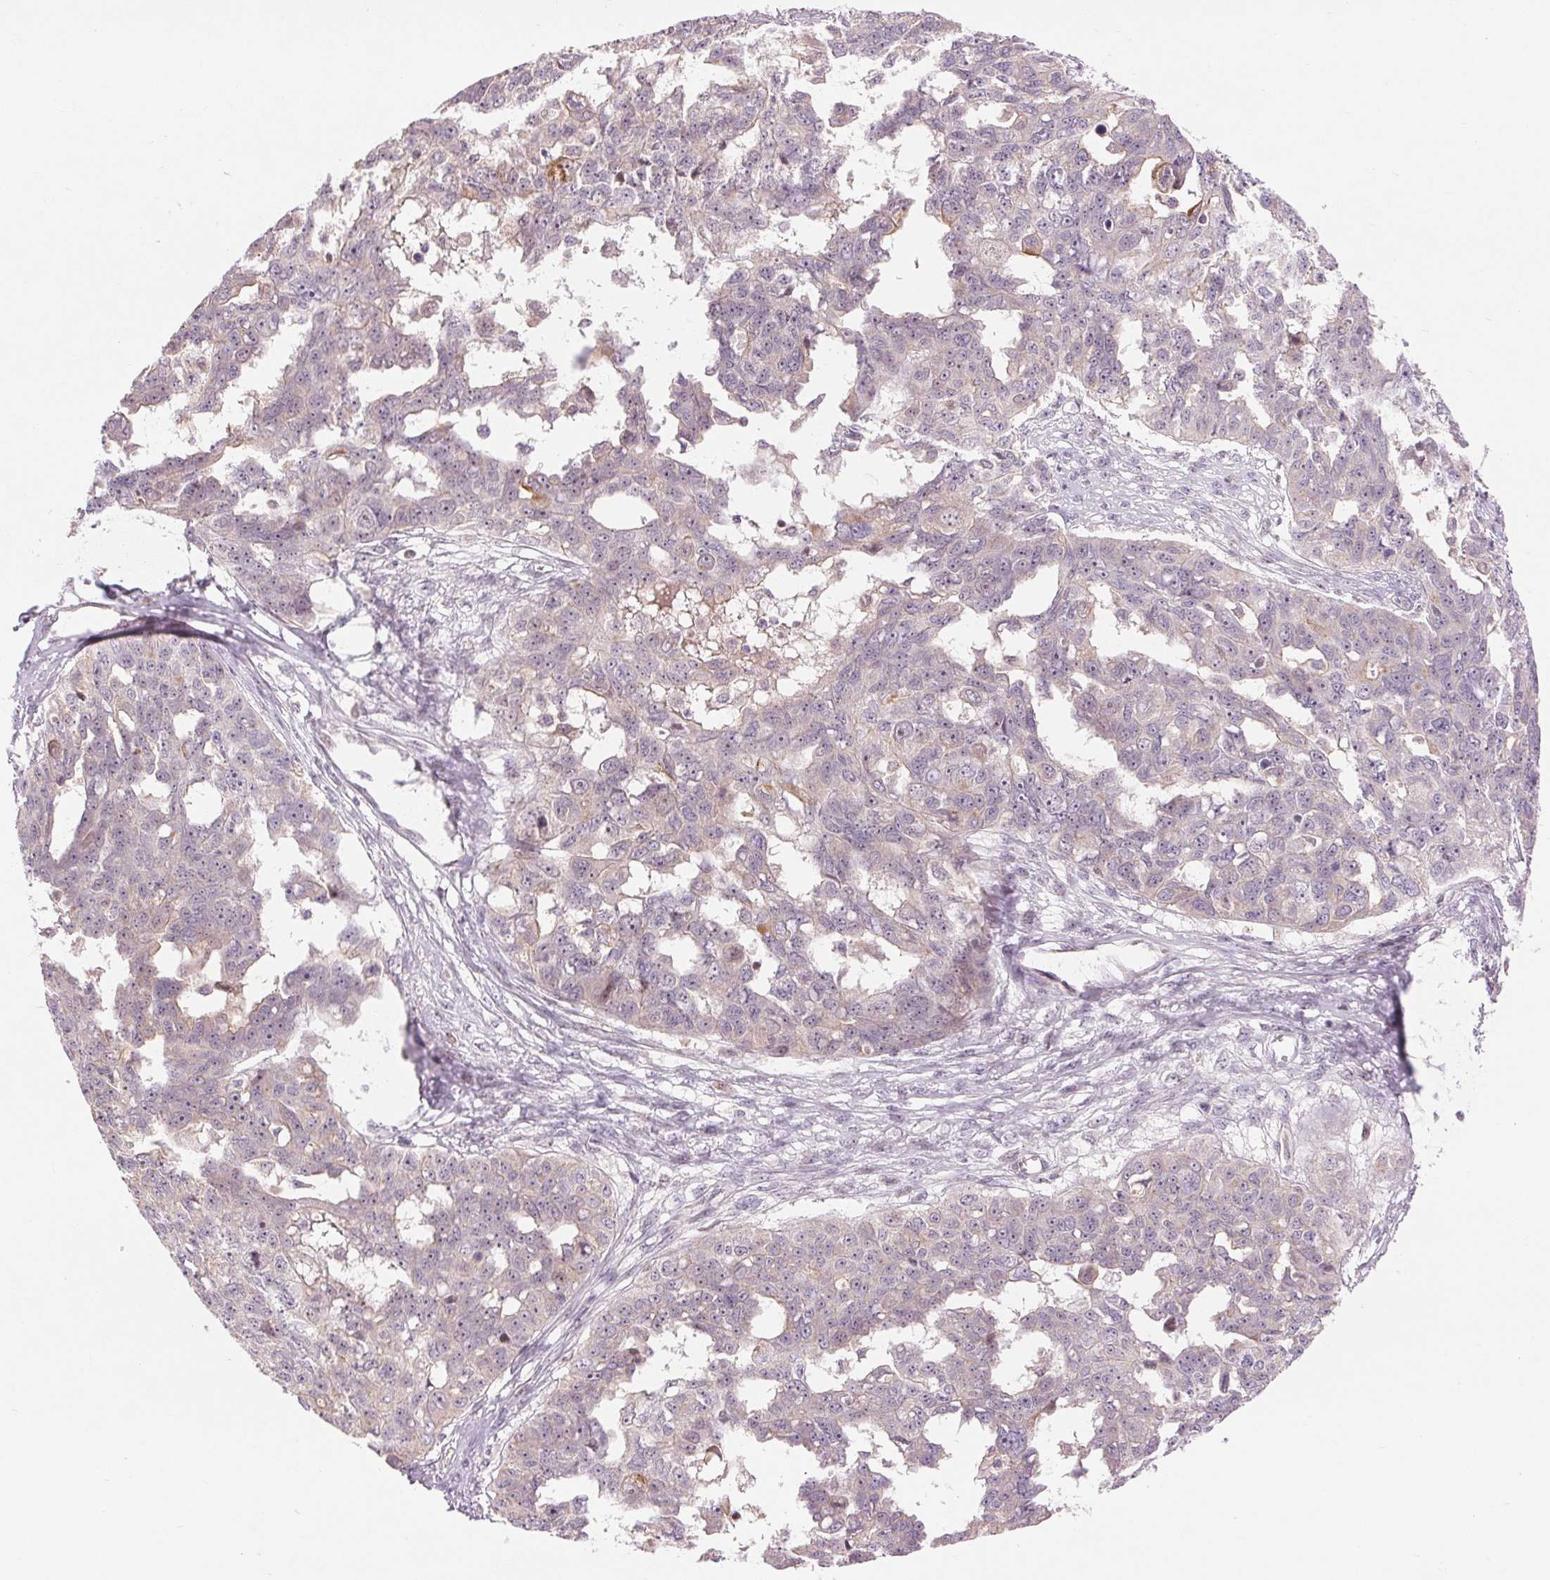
{"staining": {"intensity": "weak", "quantity": "25%-75%", "location": "nuclear"}, "tissue": "ovarian cancer", "cell_type": "Tumor cells", "image_type": "cancer", "snomed": [{"axis": "morphology", "description": "Carcinoma, endometroid"}, {"axis": "topography", "description": "Ovary"}], "caption": "IHC (DAB) staining of human ovarian cancer (endometroid carcinoma) shows weak nuclear protein positivity in approximately 25%-75% of tumor cells. (DAB IHC with brightfield microscopy, high magnification).", "gene": "RANBP3L", "patient": {"sex": "female", "age": 70}}